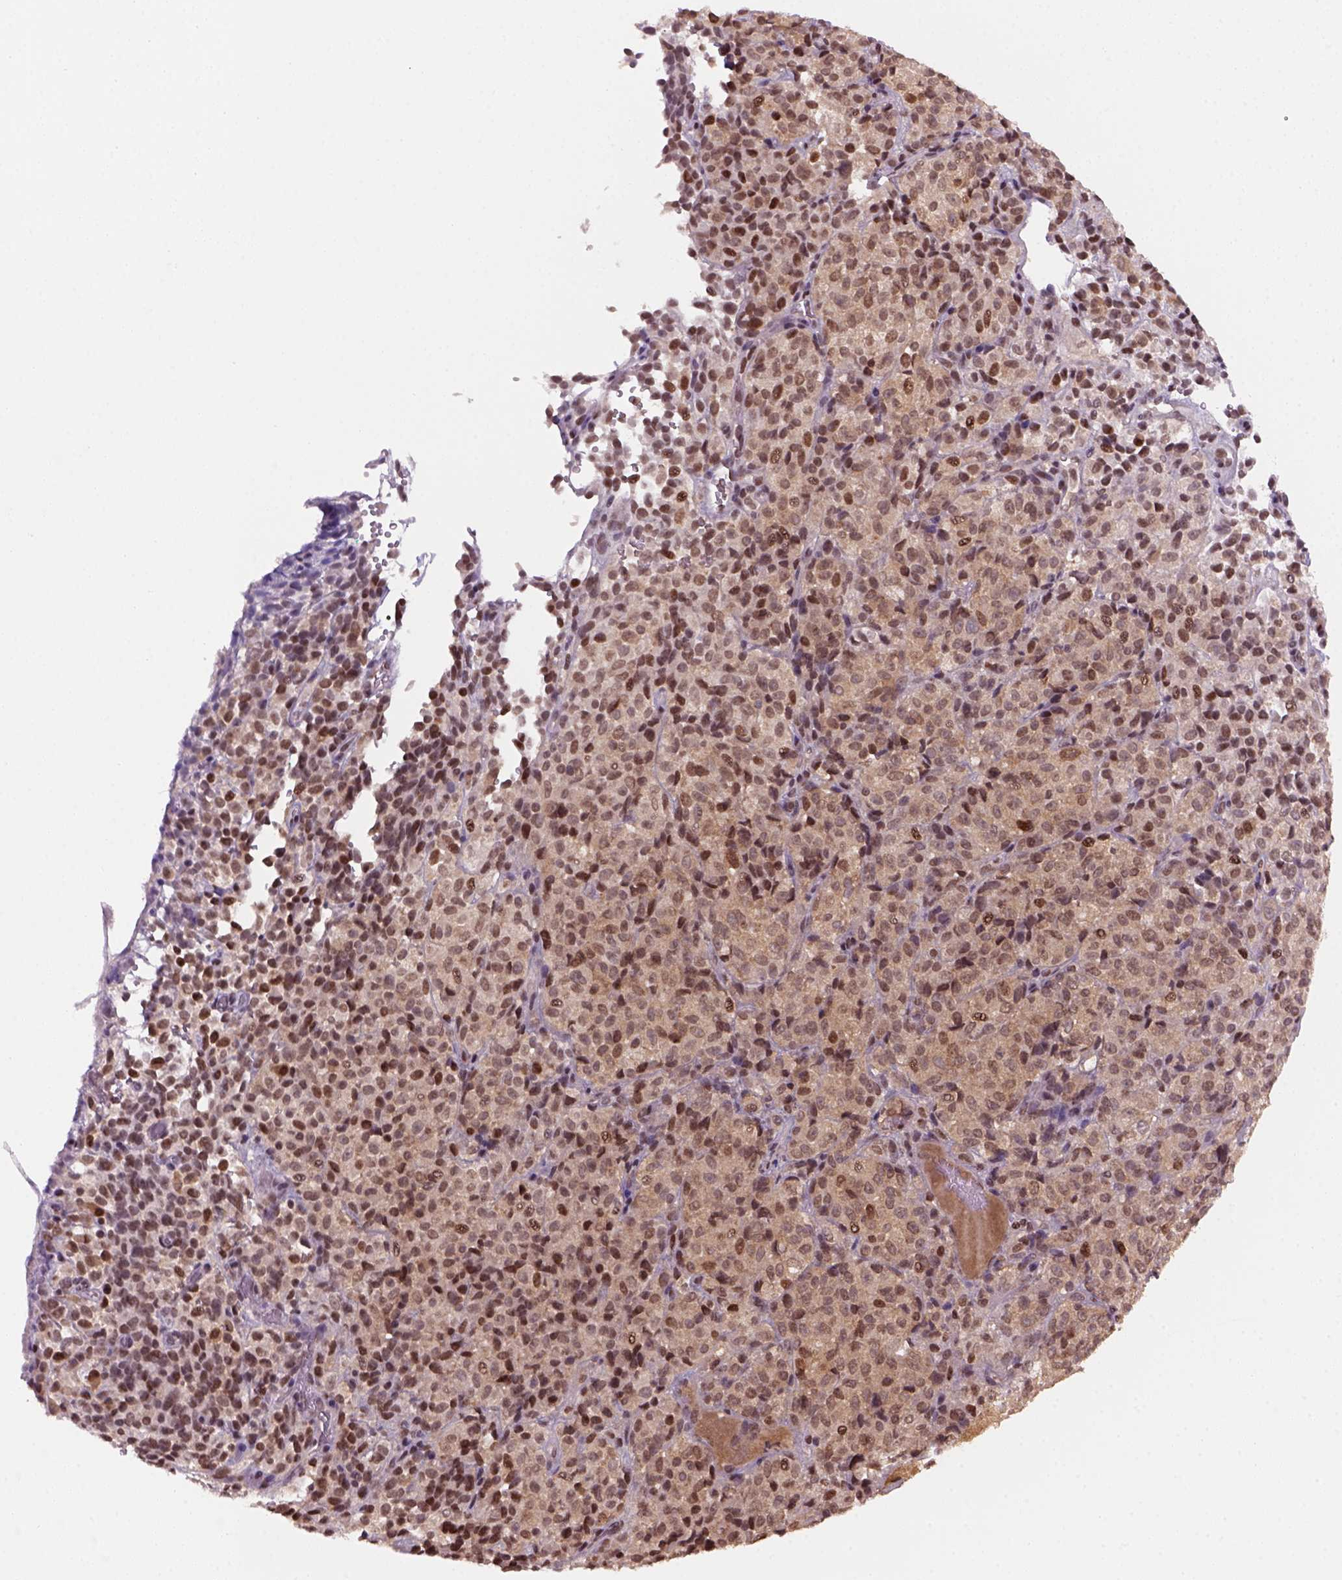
{"staining": {"intensity": "moderate", "quantity": ">75%", "location": "nuclear"}, "tissue": "melanoma", "cell_type": "Tumor cells", "image_type": "cancer", "snomed": [{"axis": "morphology", "description": "Malignant melanoma, Metastatic site"}, {"axis": "topography", "description": "Brain"}], "caption": "An image of human malignant melanoma (metastatic site) stained for a protein shows moderate nuclear brown staining in tumor cells.", "gene": "GOT1", "patient": {"sex": "female", "age": 56}}